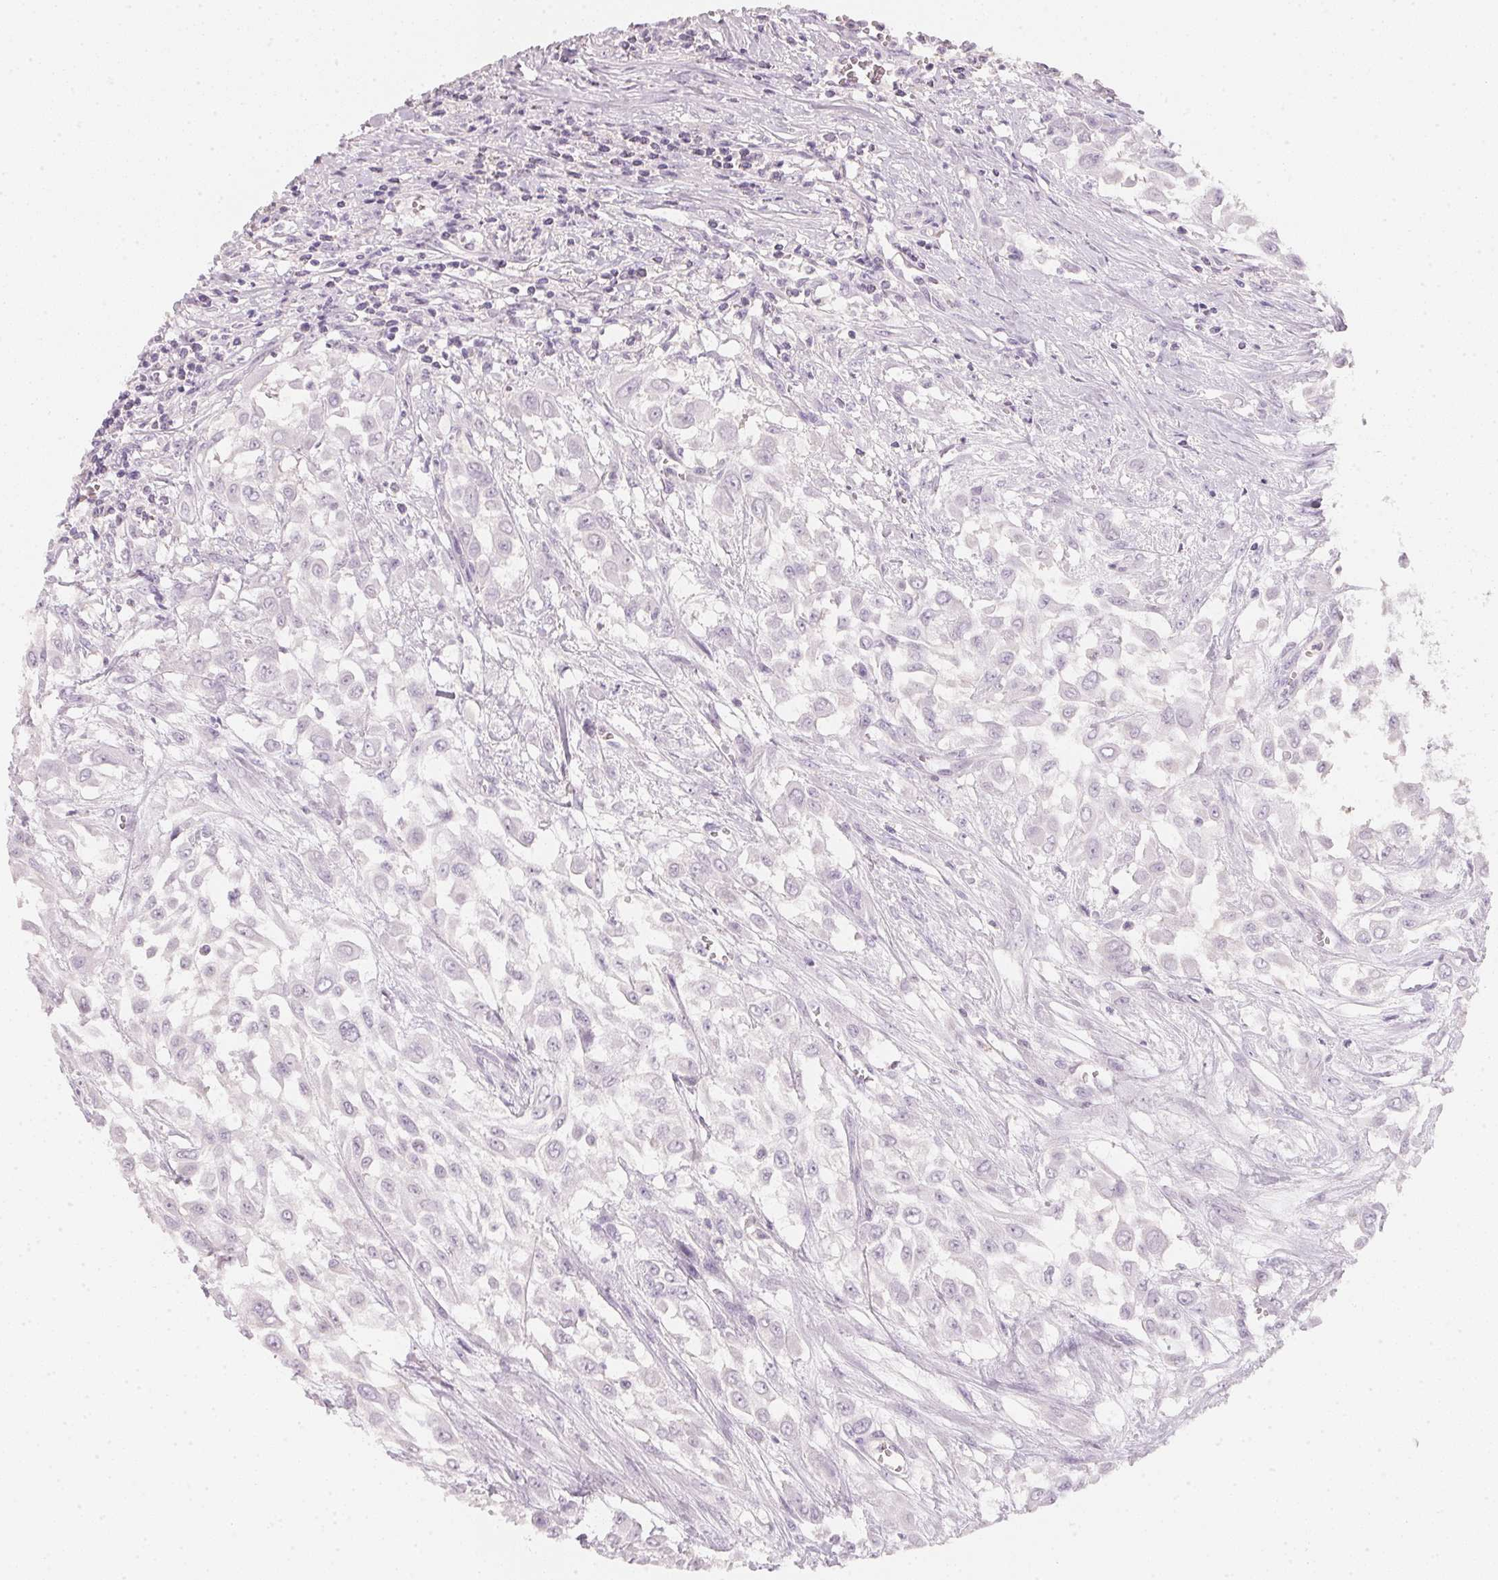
{"staining": {"intensity": "negative", "quantity": "none", "location": "none"}, "tissue": "urothelial cancer", "cell_type": "Tumor cells", "image_type": "cancer", "snomed": [{"axis": "morphology", "description": "Urothelial carcinoma, High grade"}, {"axis": "topography", "description": "Urinary bladder"}], "caption": "There is no significant expression in tumor cells of urothelial carcinoma (high-grade).", "gene": "CFAP276", "patient": {"sex": "male", "age": 57}}